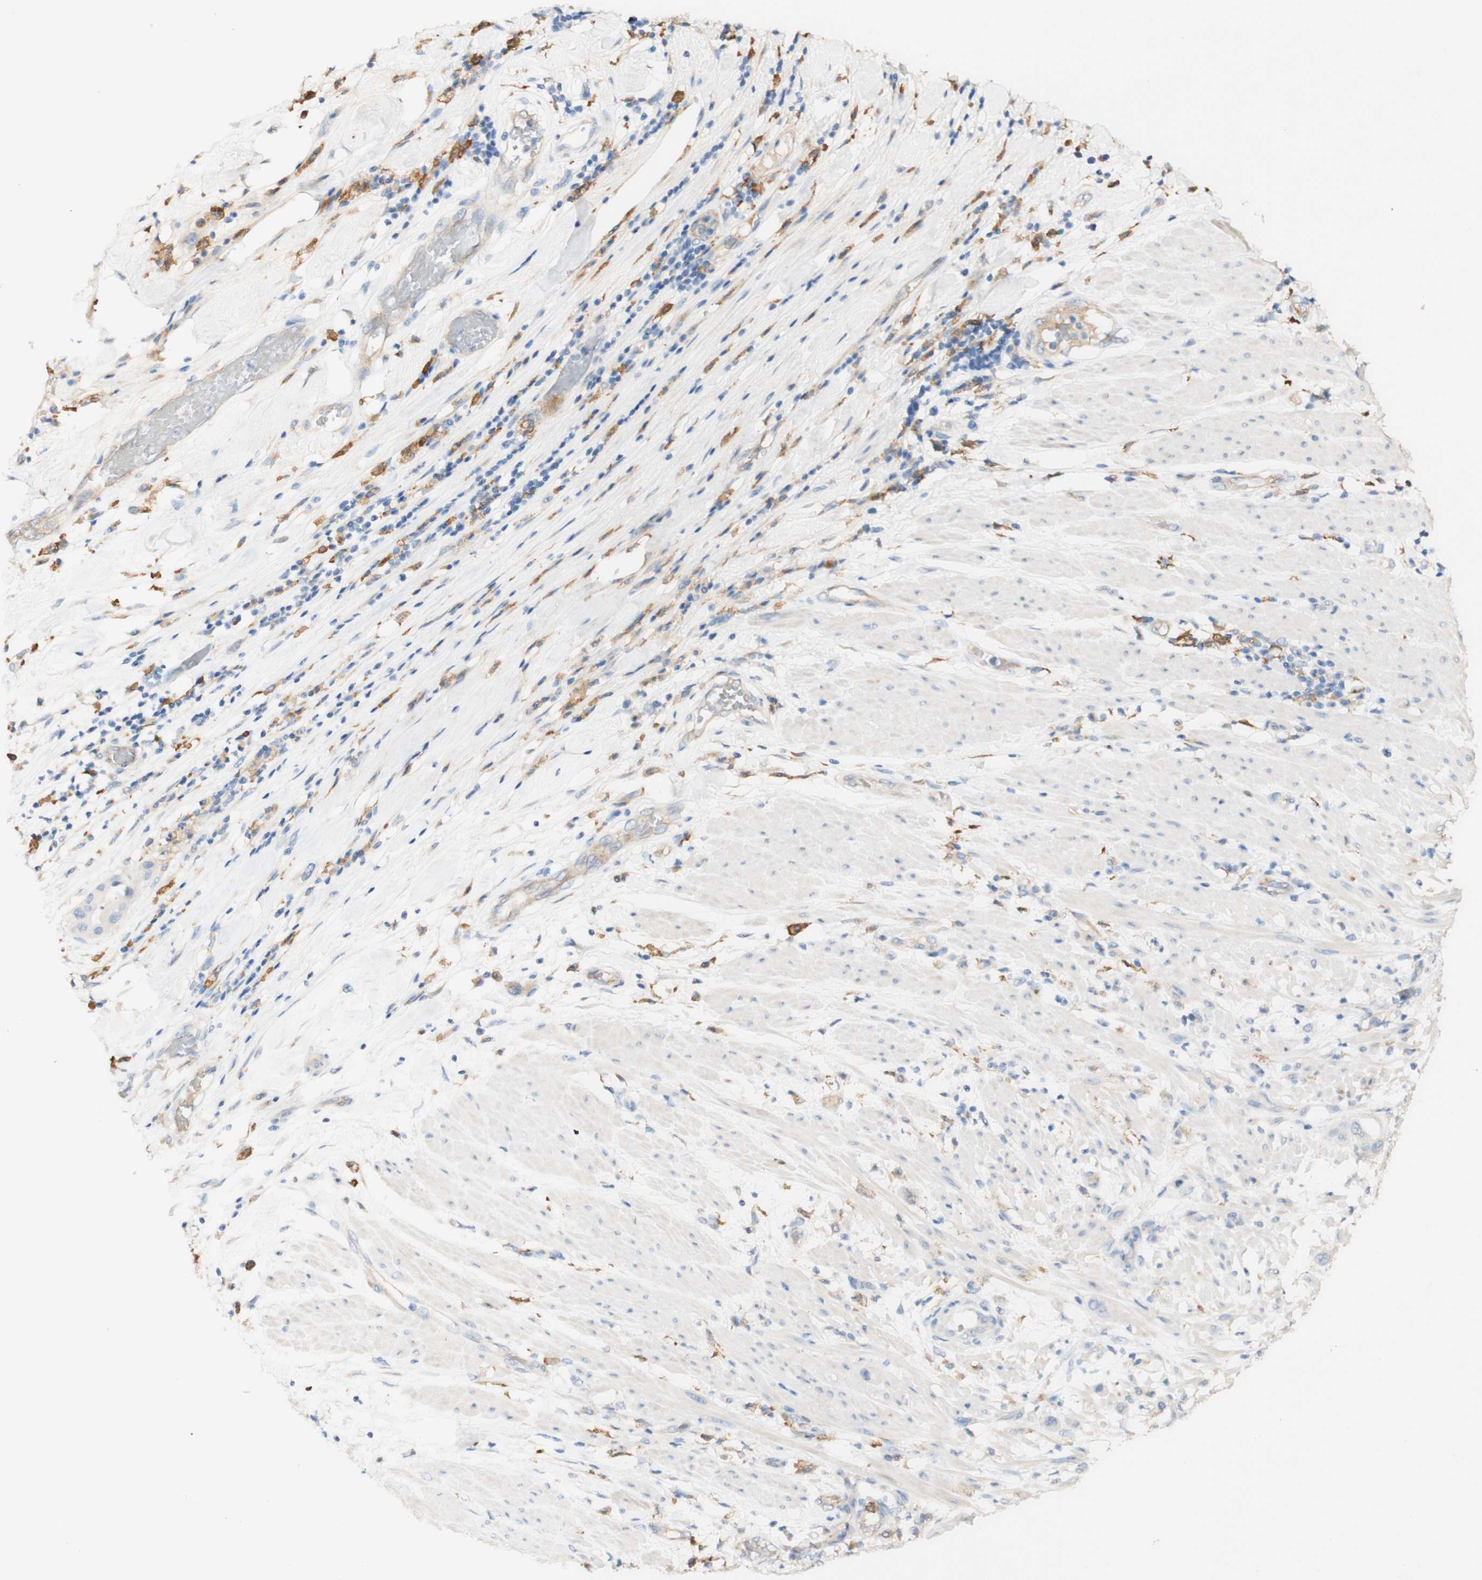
{"staining": {"intensity": "weak", "quantity": ">75%", "location": "cytoplasmic/membranous"}, "tissue": "pancreatic cancer", "cell_type": "Tumor cells", "image_type": "cancer", "snomed": [{"axis": "morphology", "description": "Adenocarcinoma, NOS"}, {"axis": "morphology", "description": "Adenocarcinoma, metastatic, NOS"}, {"axis": "topography", "description": "Lymph node"}, {"axis": "topography", "description": "Pancreas"}, {"axis": "topography", "description": "Duodenum"}], "caption": "Immunohistochemistry (IHC) staining of adenocarcinoma (pancreatic), which displays low levels of weak cytoplasmic/membranous staining in approximately >75% of tumor cells indicating weak cytoplasmic/membranous protein expression. The staining was performed using DAB (brown) for protein detection and nuclei were counterstained in hematoxylin (blue).", "gene": "FCGRT", "patient": {"sex": "female", "age": 64}}